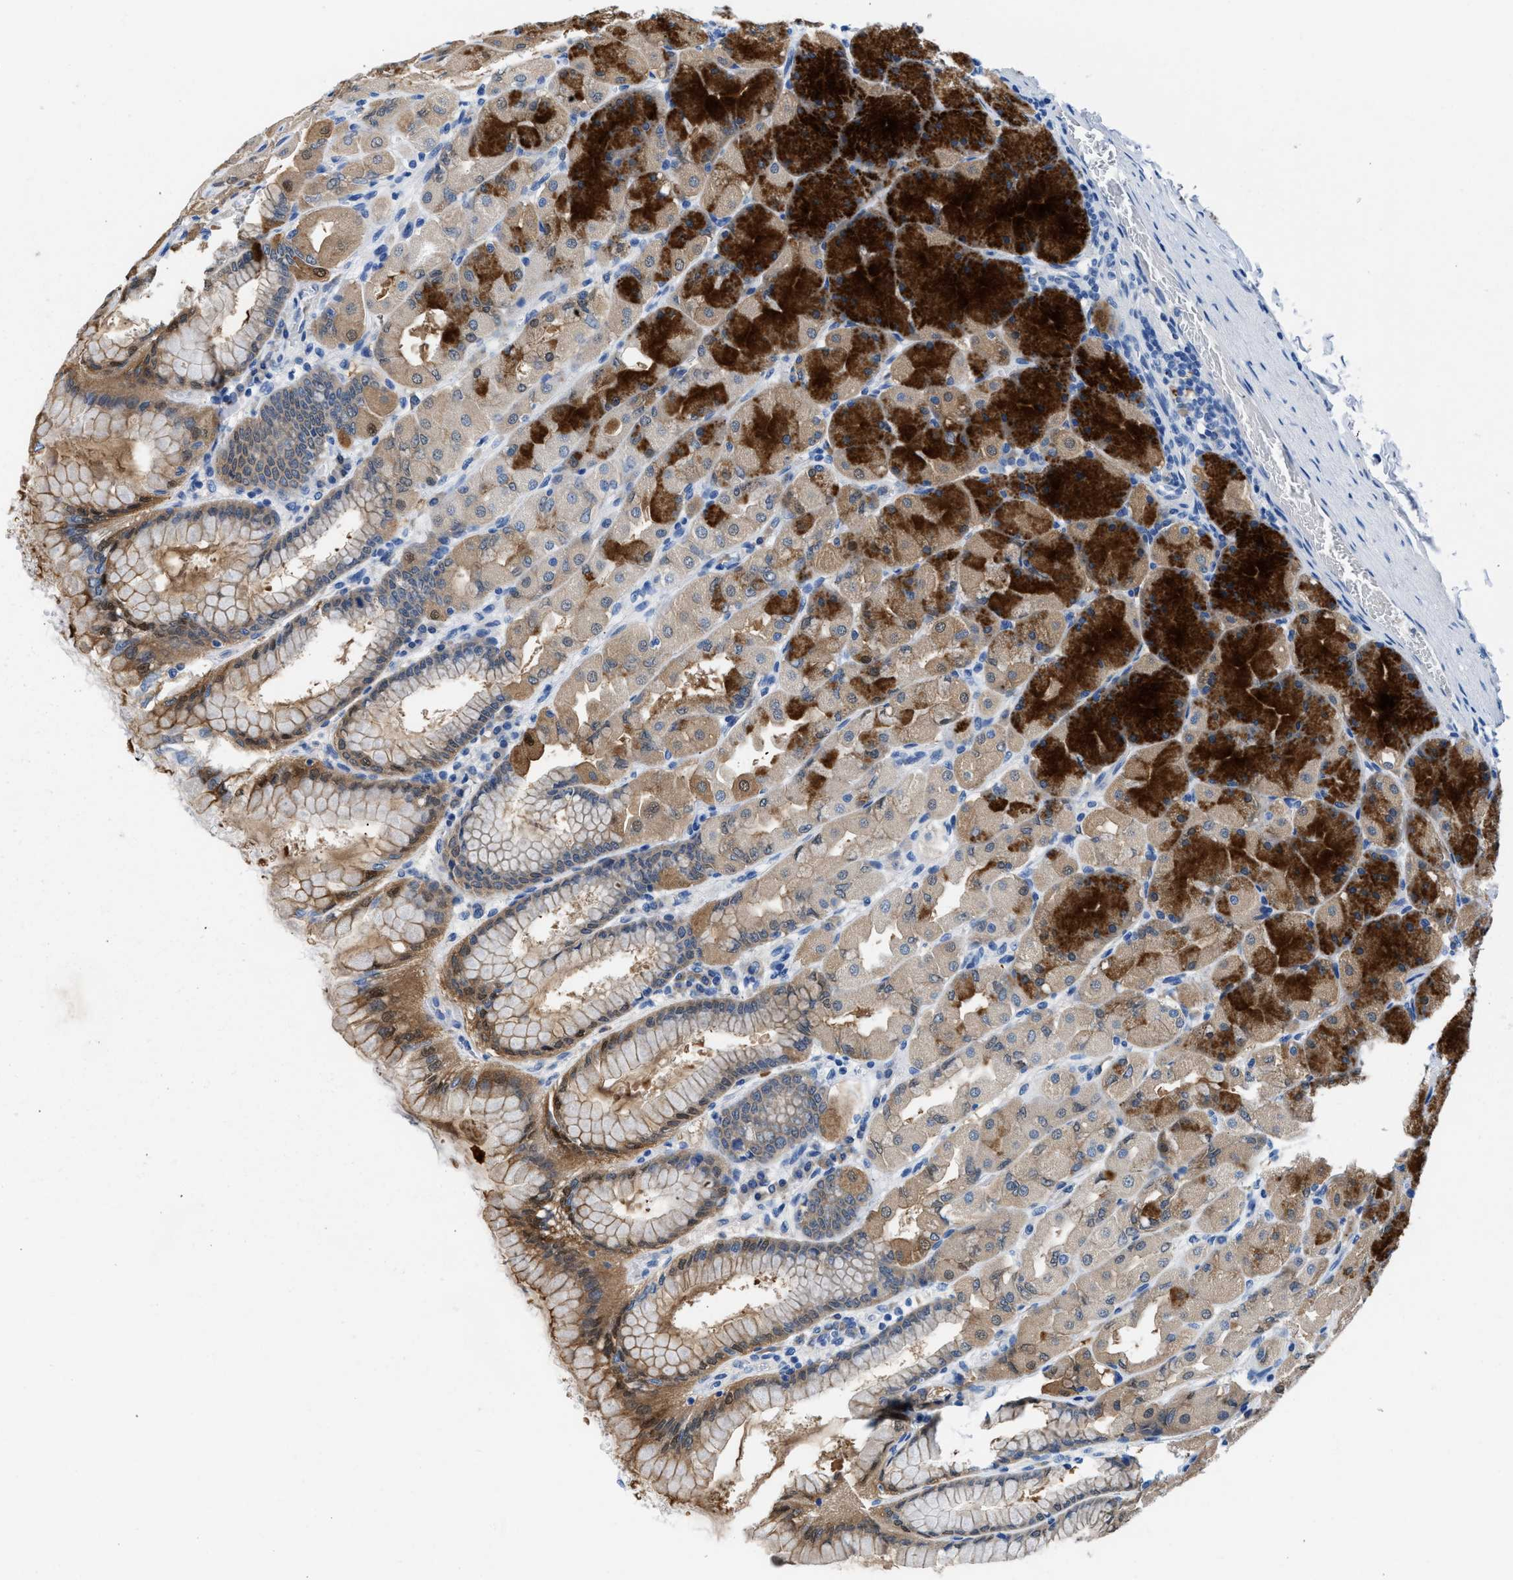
{"staining": {"intensity": "strong", "quantity": "25%-75%", "location": "cytoplasmic/membranous"}, "tissue": "stomach", "cell_type": "Glandular cells", "image_type": "normal", "snomed": [{"axis": "morphology", "description": "Normal tissue, NOS"}, {"axis": "topography", "description": "Stomach, upper"}], "caption": "A high-resolution histopathology image shows immunohistochemistry (IHC) staining of benign stomach, which exhibits strong cytoplasmic/membranous positivity in approximately 25%-75% of glandular cells.", "gene": "FADS6", "patient": {"sex": "female", "age": 56}}